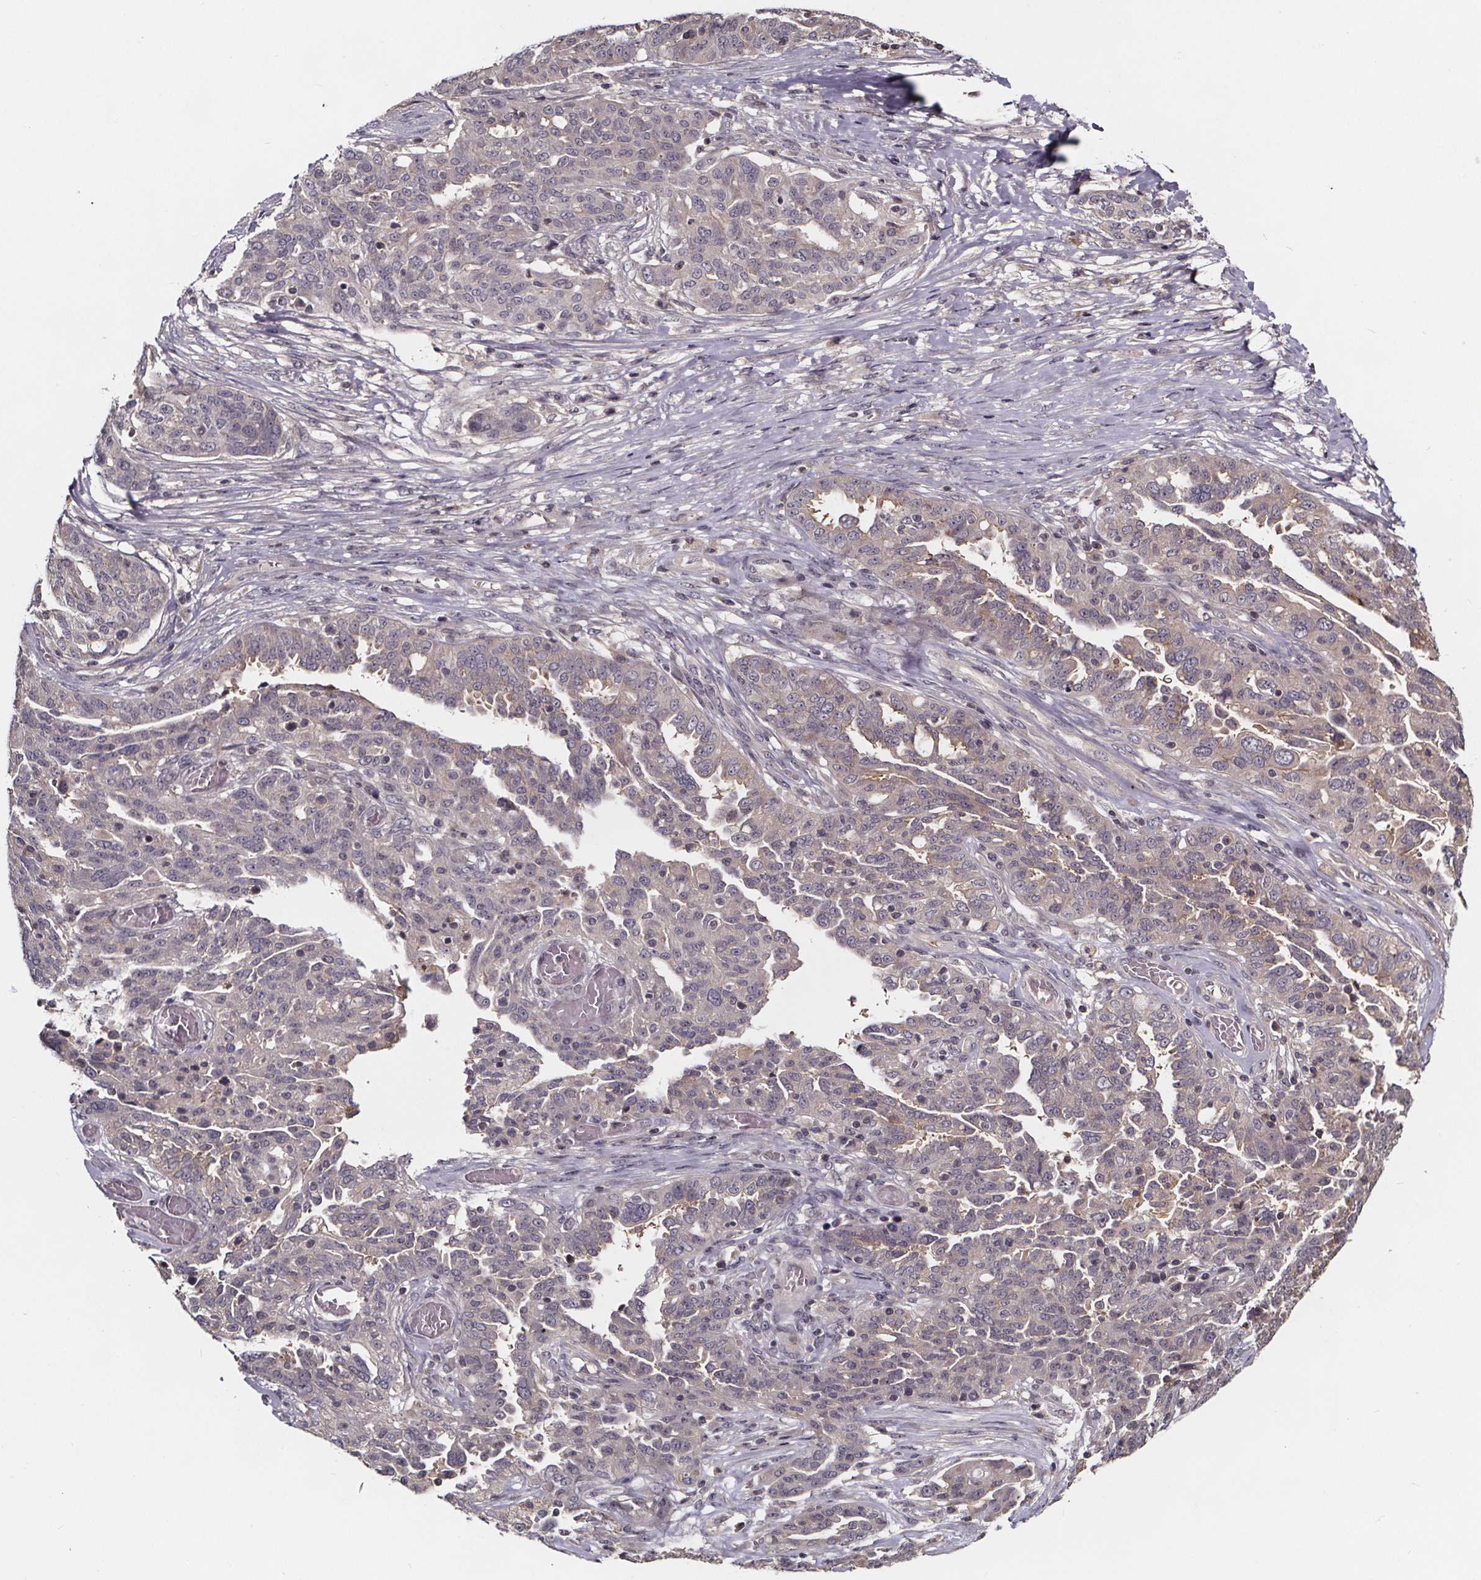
{"staining": {"intensity": "weak", "quantity": "<25%", "location": "cytoplasmic/membranous"}, "tissue": "ovarian cancer", "cell_type": "Tumor cells", "image_type": "cancer", "snomed": [{"axis": "morphology", "description": "Cystadenocarcinoma, serous, NOS"}, {"axis": "topography", "description": "Ovary"}], "caption": "IHC histopathology image of neoplastic tissue: ovarian serous cystadenocarcinoma stained with DAB displays no significant protein positivity in tumor cells.", "gene": "SMIM1", "patient": {"sex": "female", "age": 67}}